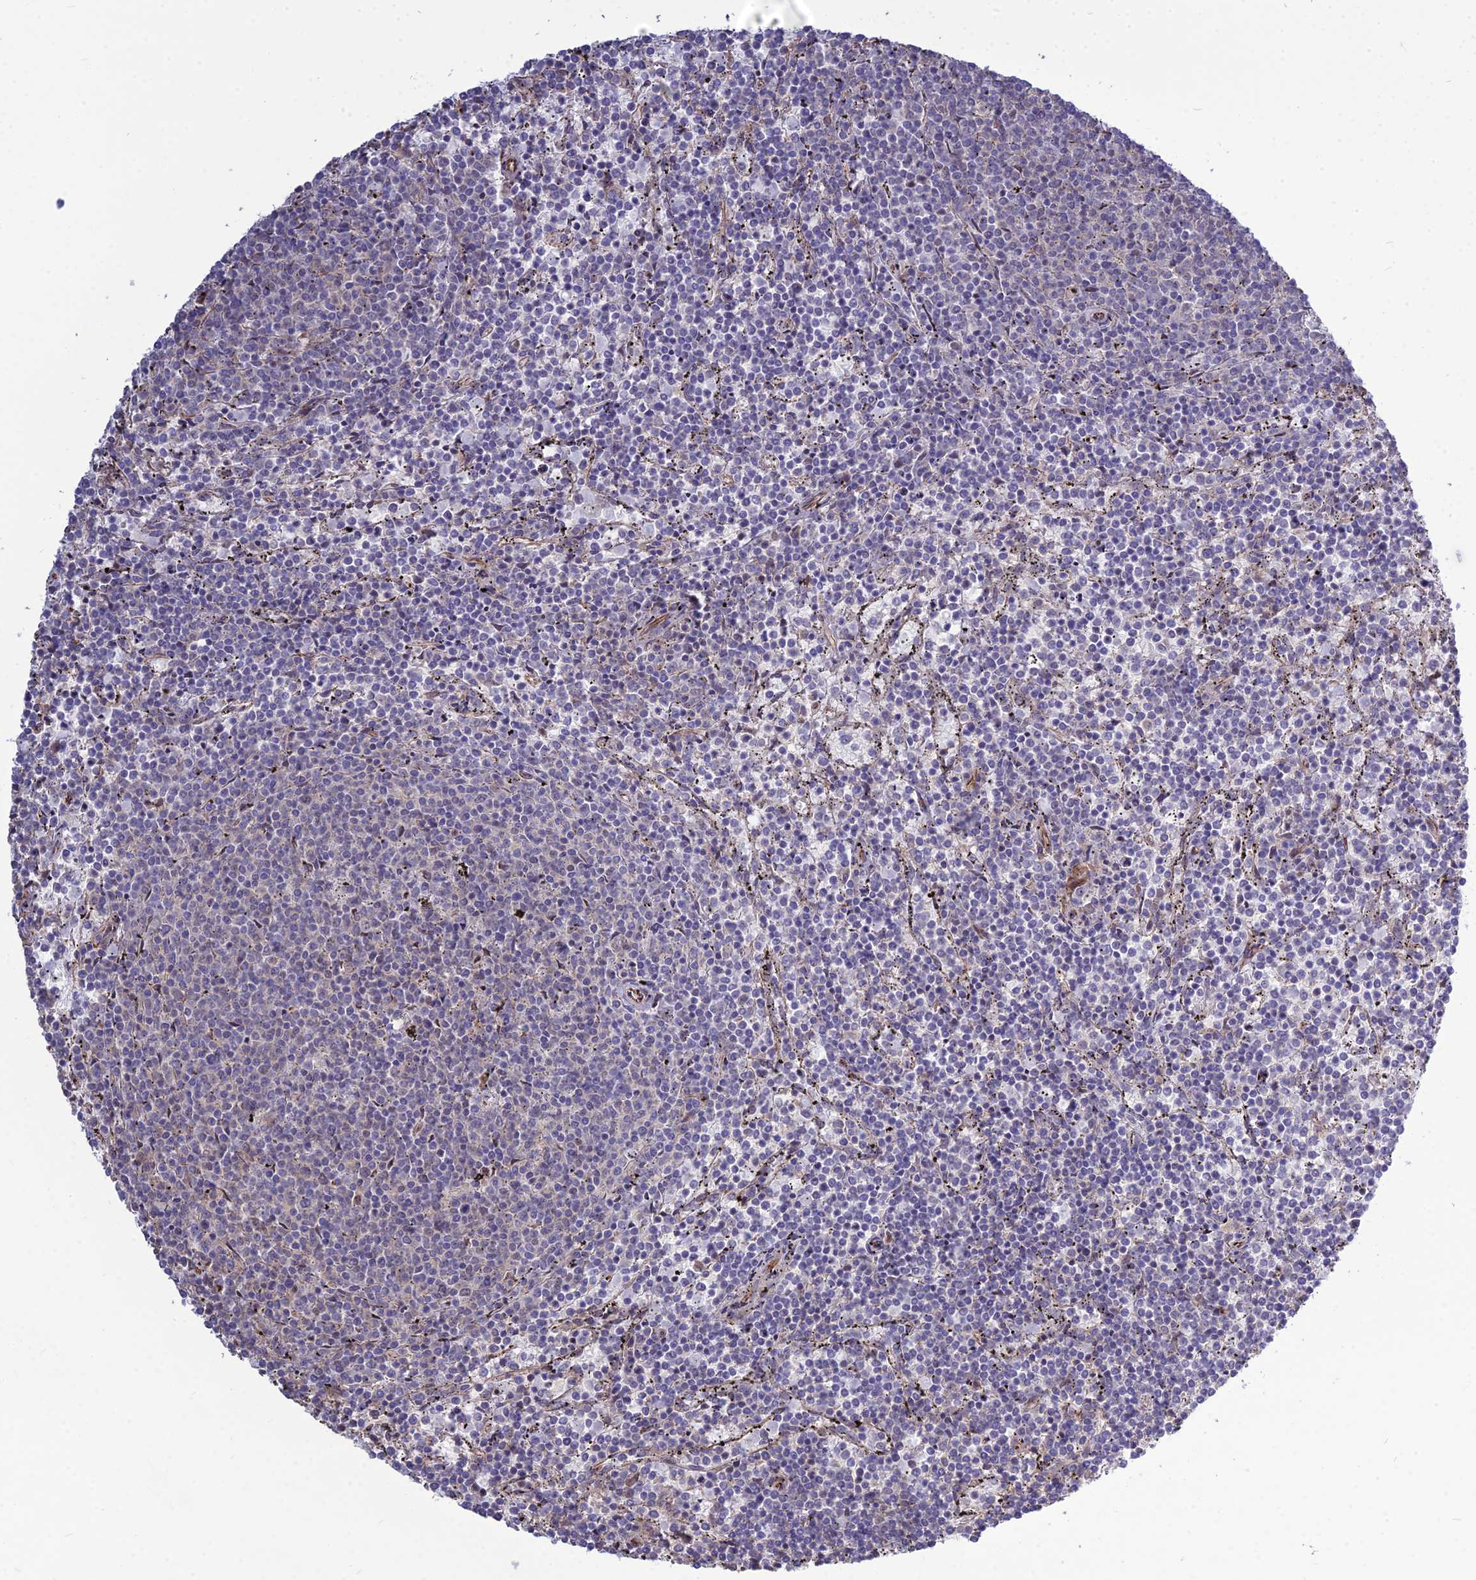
{"staining": {"intensity": "negative", "quantity": "none", "location": "none"}, "tissue": "lymphoma", "cell_type": "Tumor cells", "image_type": "cancer", "snomed": [{"axis": "morphology", "description": "Malignant lymphoma, non-Hodgkin's type, Low grade"}, {"axis": "topography", "description": "Spleen"}], "caption": "DAB (3,3'-diaminobenzidine) immunohistochemical staining of human lymphoma reveals no significant expression in tumor cells. Brightfield microscopy of IHC stained with DAB (brown) and hematoxylin (blue), captured at high magnification.", "gene": "TSPYL2", "patient": {"sex": "female", "age": 50}}